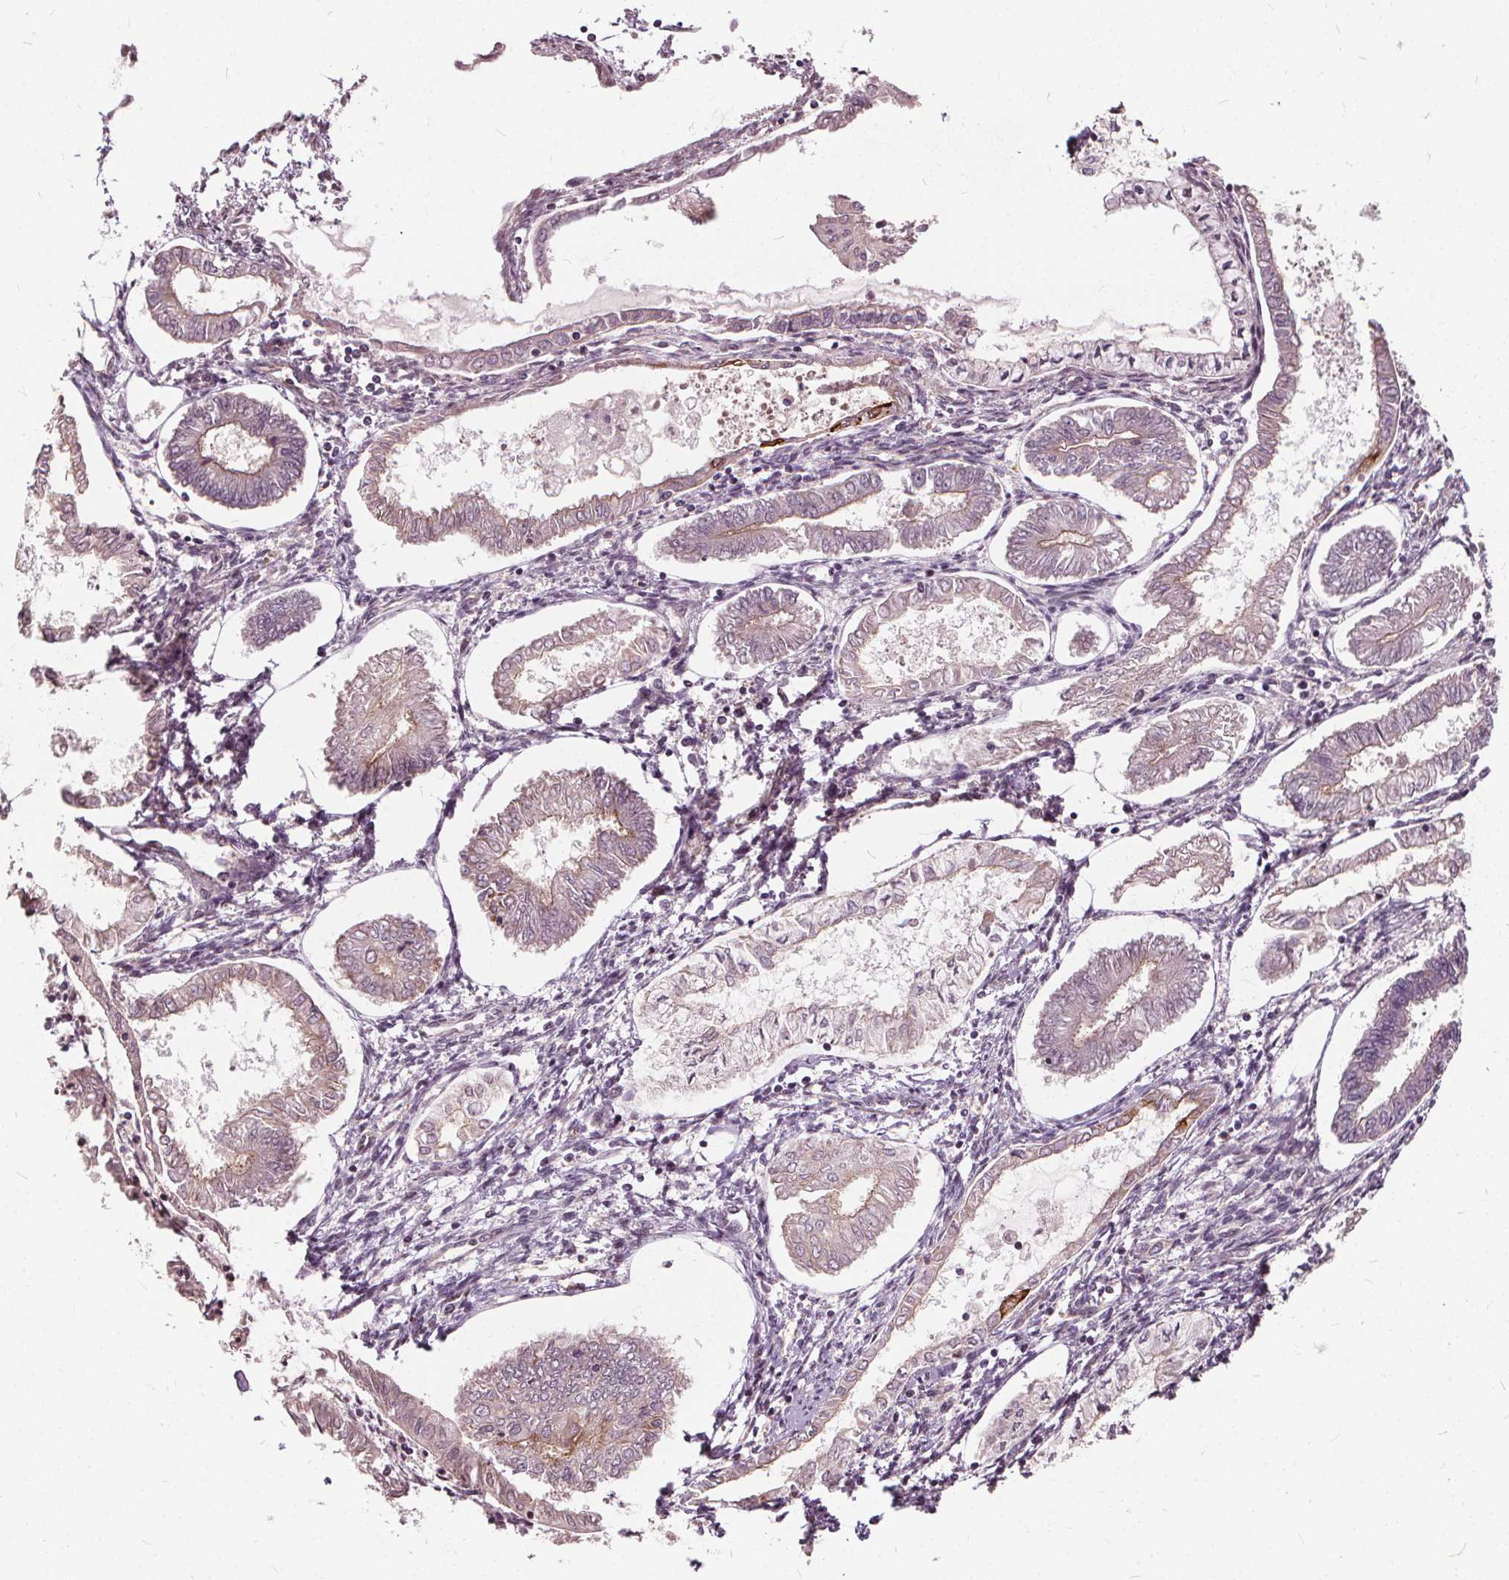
{"staining": {"intensity": "negative", "quantity": "none", "location": "none"}, "tissue": "endometrial cancer", "cell_type": "Tumor cells", "image_type": "cancer", "snomed": [{"axis": "morphology", "description": "Adenocarcinoma, NOS"}, {"axis": "topography", "description": "Endometrium"}], "caption": "Immunohistochemistry histopathology image of neoplastic tissue: endometrial adenocarcinoma stained with DAB displays no significant protein expression in tumor cells.", "gene": "INPP5E", "patient": {"sex": "female", "age": 68}}